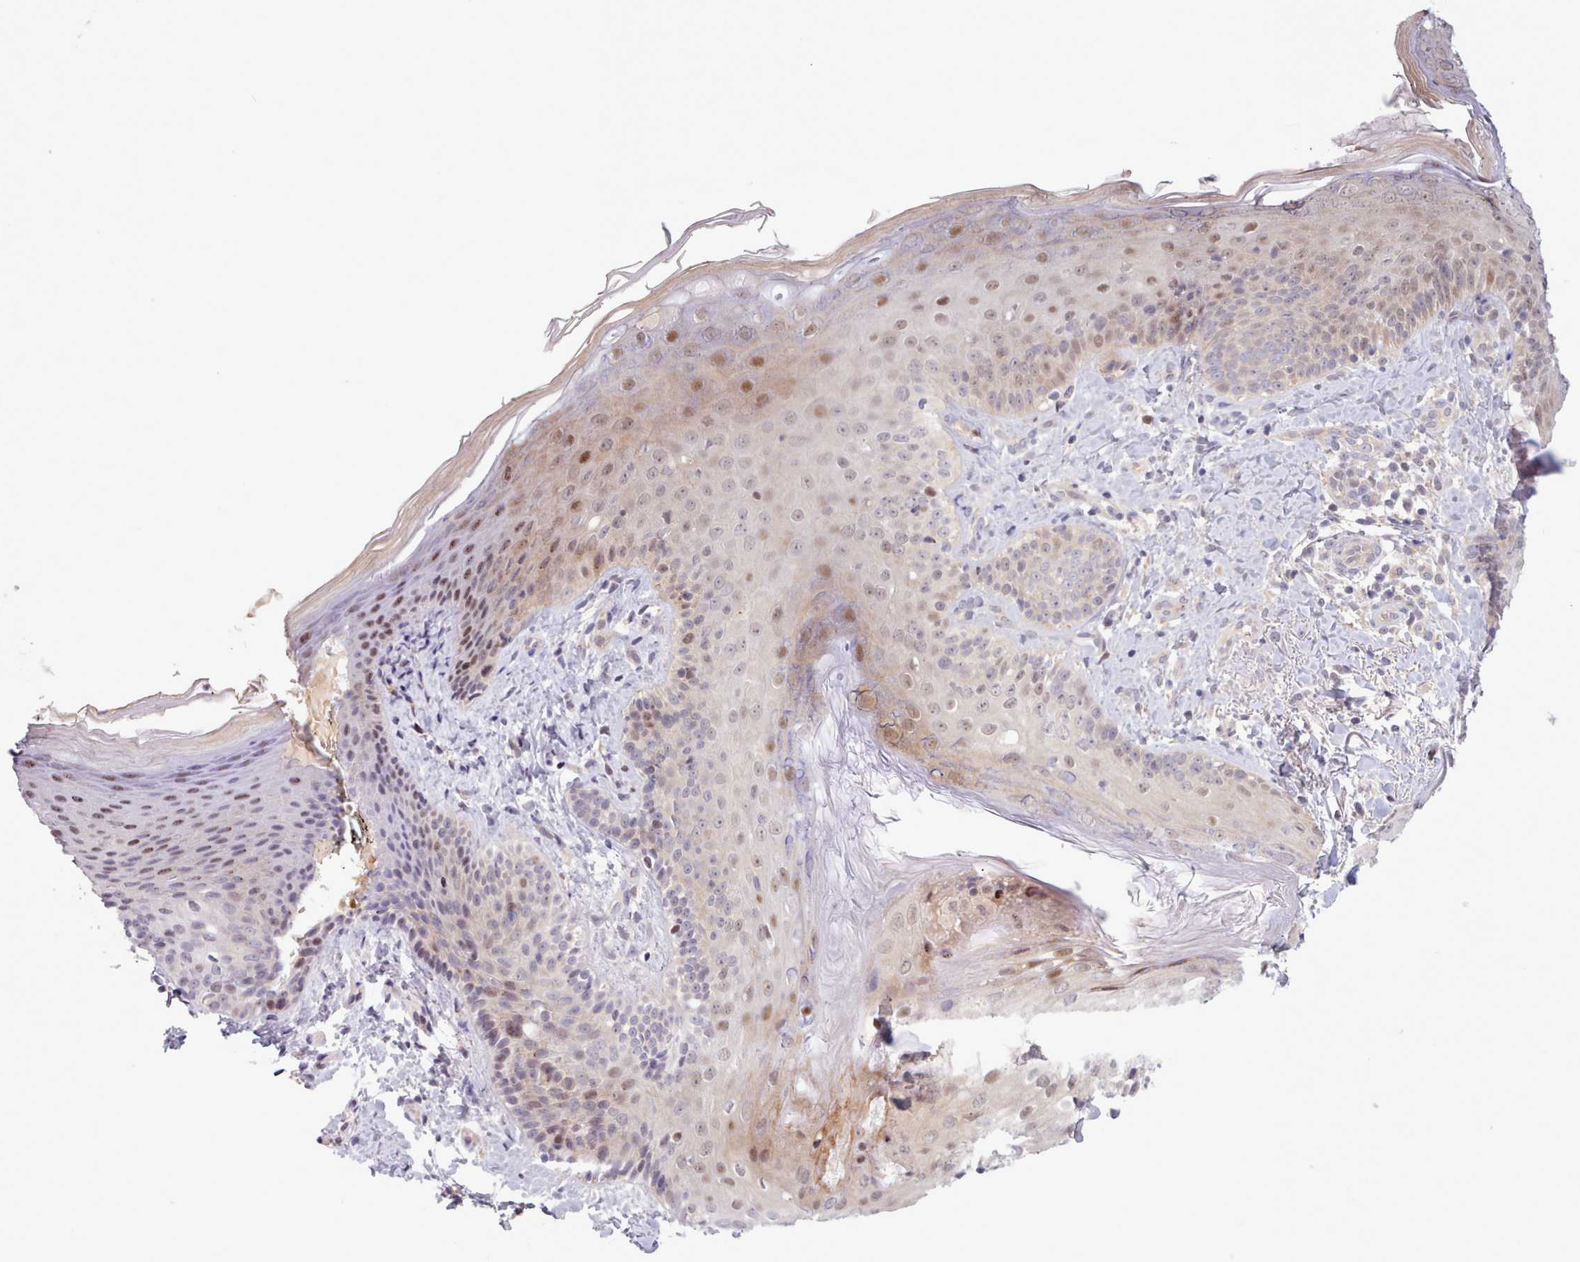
{"staining": {"intensity": "negative", "quantity": "none", "location": "none"}, "tissue": "skin", "cell_type": "Fibroblasts", "image_type": "normal", "snomed": [{"axis": "morphology", "description": "Normal tissue, NOS"}, {"axis": "topography", "description": "Skin"}], "caption": "There is no significant expression in fibroblasts of skin. (DAB (3,3'-diaminobenzidine) immunohistochemistry (IHC), high magnification).", "gene": "KBTBD6", "patient": {"sex": "male", "age": 57}}